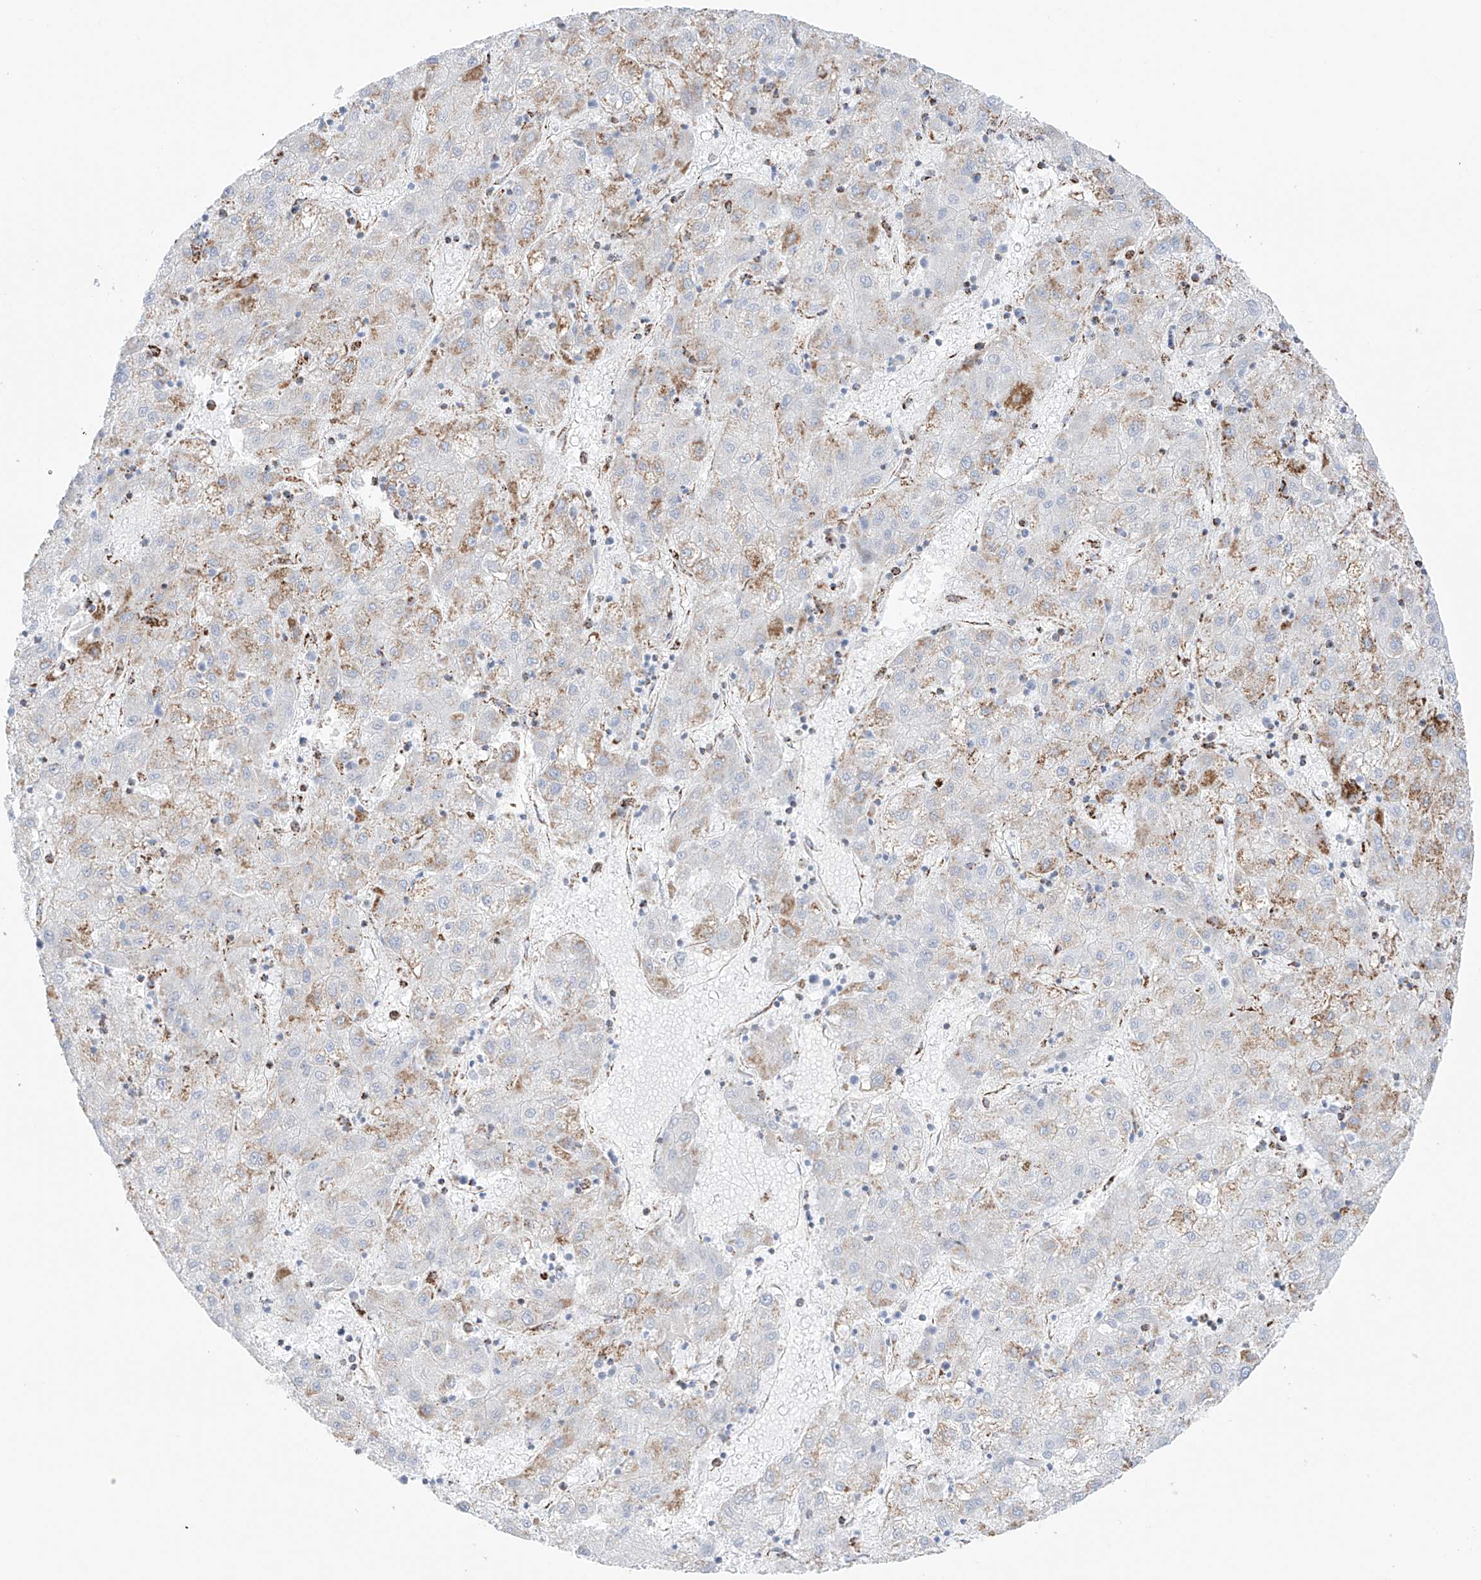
{"staining": {"intensity": "moderate", "quantity": "<25%", "location": "cytoplasmic/membranous"}, "tissue": "liver cancer", "cell_type": "Tumor cells", "image_type": "cancer", "snomed": [{"axis": "morphology", "description": "Carcinoma, Hepatocellular, NOS"}, {"axis": "topography", "description": "Liver"}], "caption": "Liver cancer was stained to show a protein in brown. There is low levels of moderate cytoplasmic/membranous staining in about <25% of tumor cells.", "gene": "XKR3", "patient": {"sex": "male", "age": 72}}